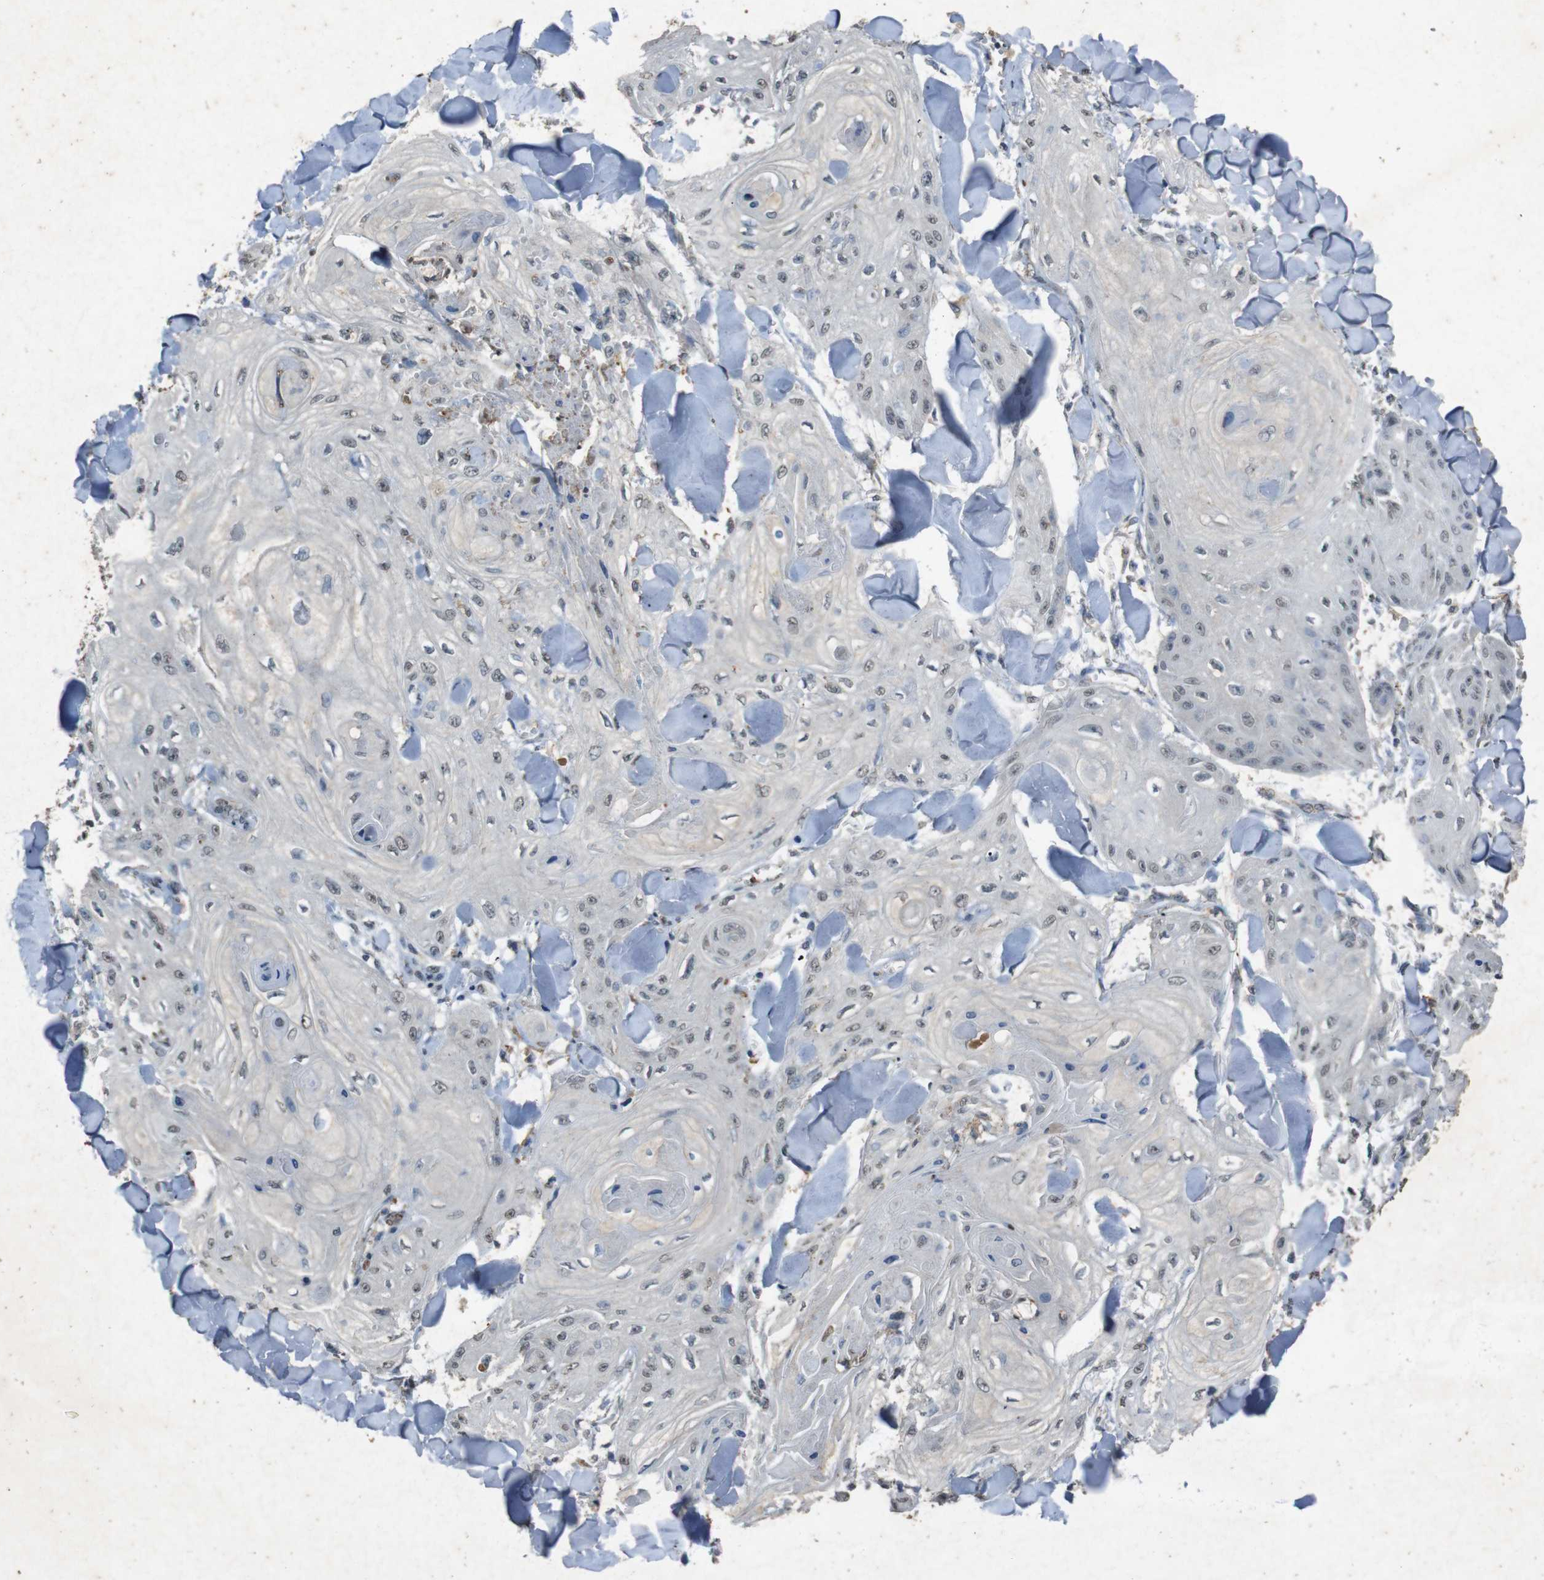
{"staining": {"intensity": "negative", "quantity": "none", "location": "none"}, "tissue": "skin cancer", "cell_type": "Tumor cells", "image_type": "cancer", "snomed": [{"axis": "morphology", "description": "Squamous cell carcinoma, NOS"}, {"axis": "topography", "description": "Skin"}], "caption": "Immunohistochemistry (IHC) of human squamous cell carcinoma (skin) exhibits no expression in tumor cells.", "gene": "STBD1", "patient": {"sex": "male", "age": 74}}